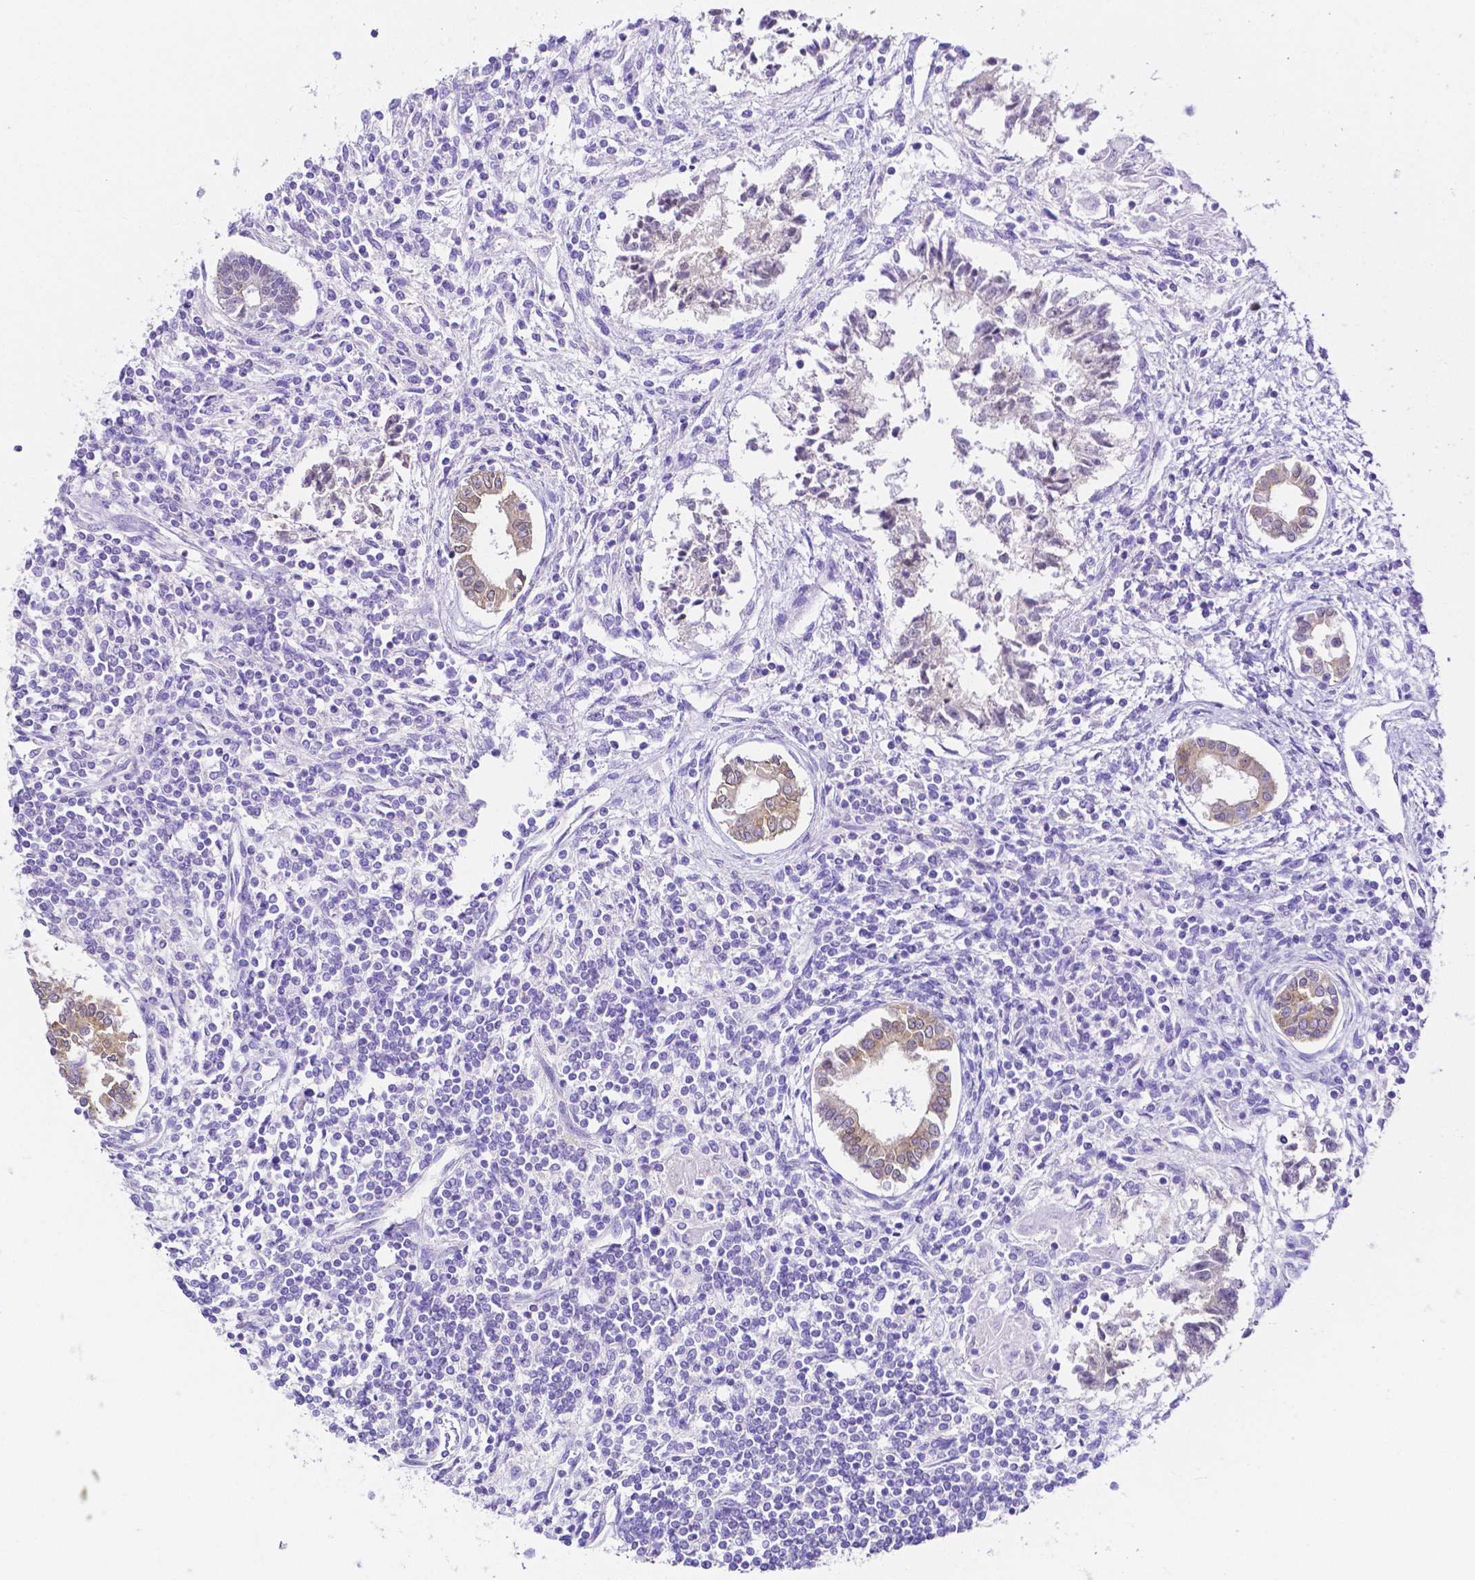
{"staining": {"intensity": "weak", "quantity": "25%-75%", "location": "cytoplasmic/membranous"}, "tissue": "testis cancer", "cell_type": "Tumor cells", "image_type": "cancer", "snomed": [{"axis": "morphology", "description": "Carcinoma, Embryonal, NOS"}, {"axis": "topography", "description": "Testis"}], "caption": "Immunohistochemistry (IHC) histopathology image of neoplastic tissue: testis cancer stained using IHC exhibits low levels of weak protein expression localized specifically in the cytoplasmic/membranous of tumor cells, appearing as a cytoplasmic/membranous brown color.", "gene": "PKP3", "patient": {"sex": "male", "age": 37}}